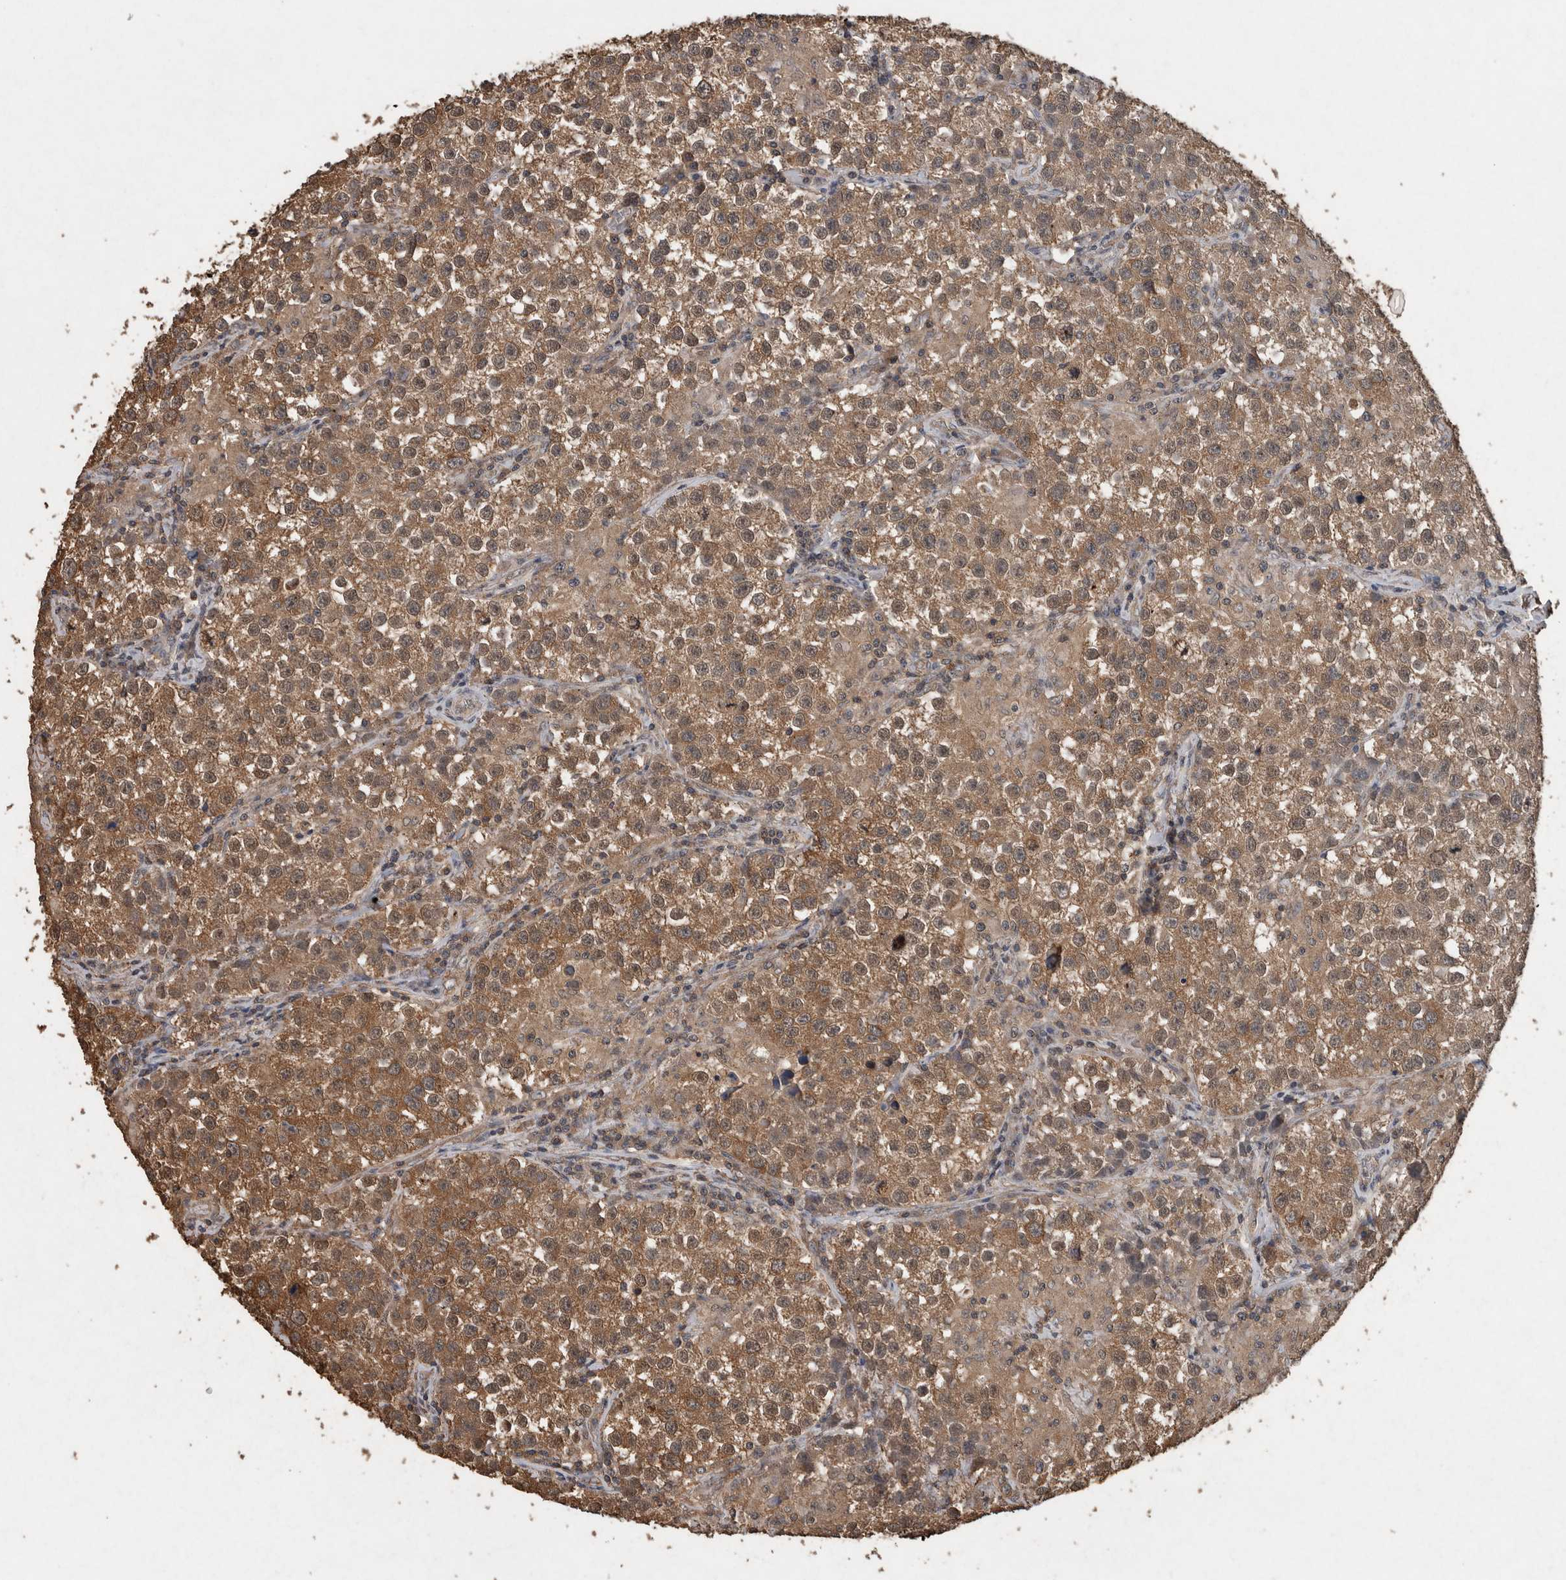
{"staining": {"intensity": "moderate", "quantity": ">75%", "location": "cytoplasmic/membranous"}, "tissue": "testis cancer", "cell_type": "Tumor cells", "image_type": "cancer", "snomed": [{"axis": "morphology", "description": "Seminoma, NOS"}, {"axis": "morphology", "description": "Carcinoma, Embryonal, NOS"}, {"axis": "topography", "description": "Testis"}], "caption": "Immunohistochemistry (IHC) of human seminoma (testis) exhibits medium levels of moderate cytoplasmic/membranous positivity in approximately >75% of tumor cells.", "gene": "FGFRL1", "patient": {"sex": "male", "age": 43}}